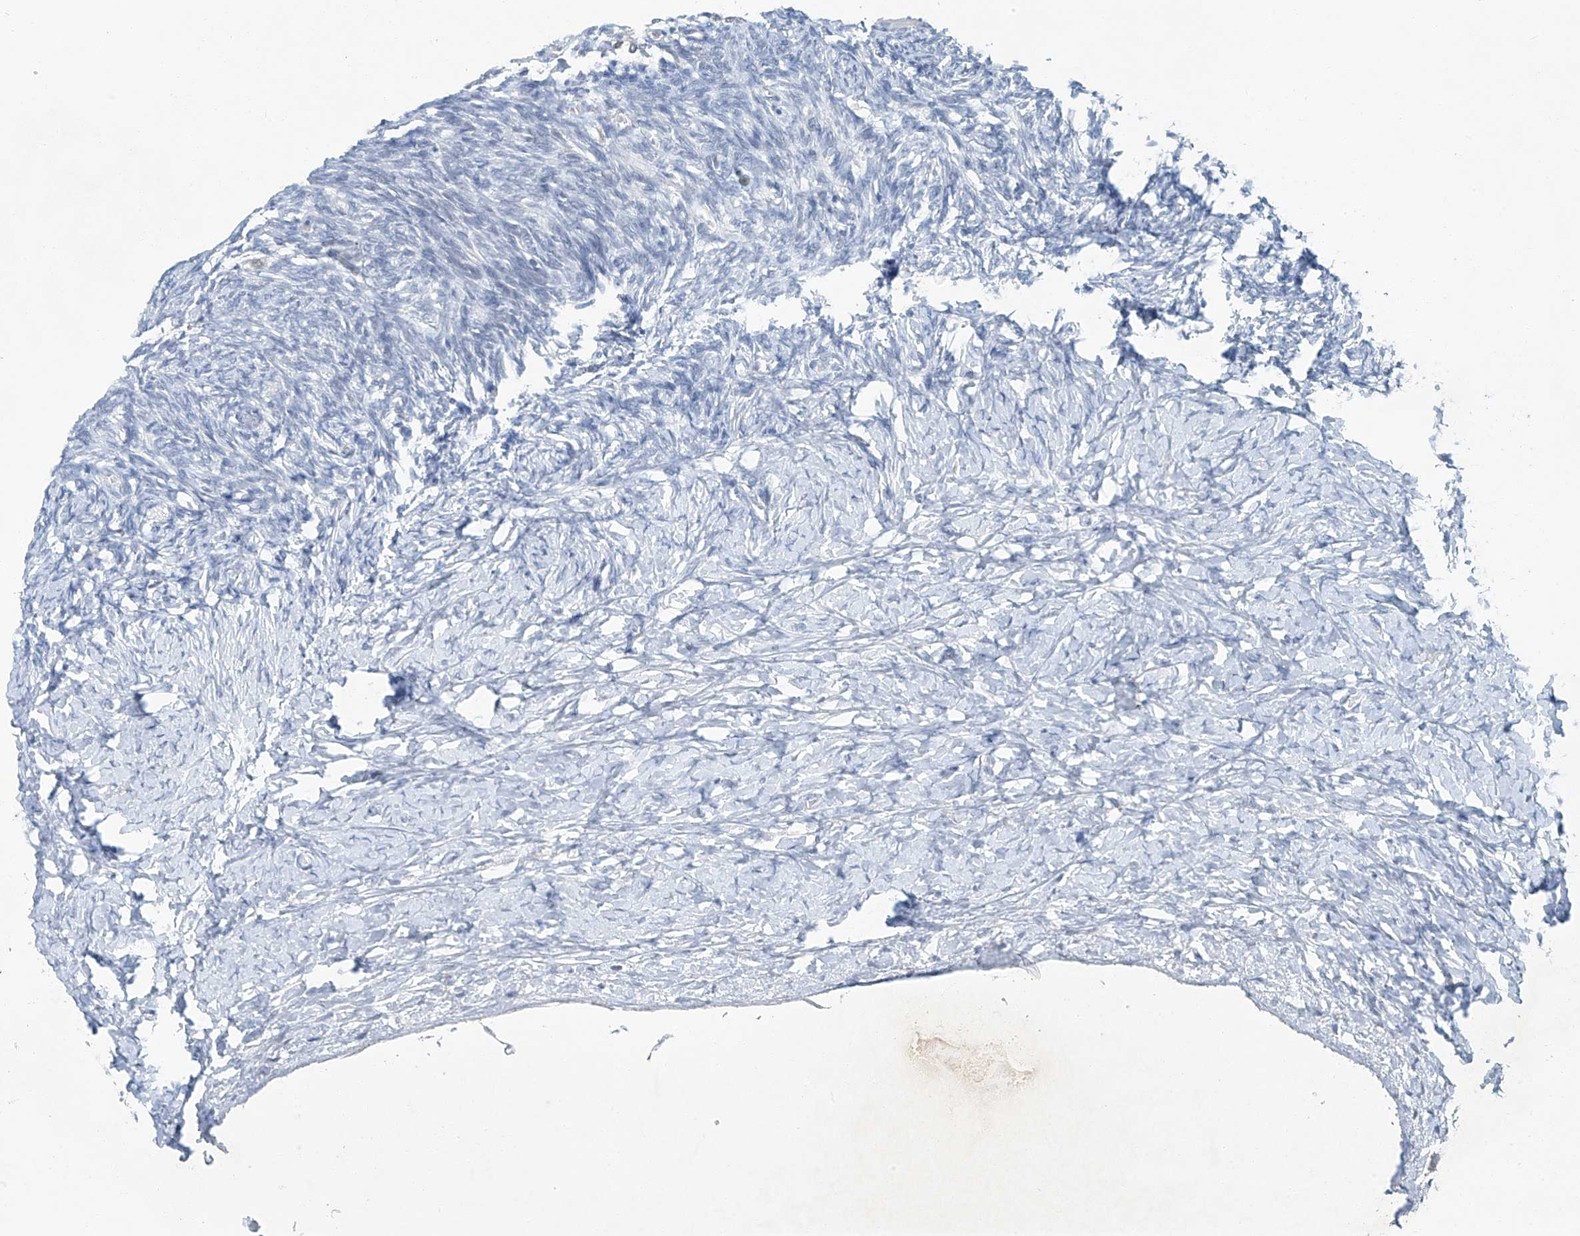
{"staining": {"intensity": "negative", "quantity": "none", "location": "none"}, "tissue": "ovary", "cell_type": "Follicle cells", "image_type": "normal", "snomed": [{"axis": "morphology", "description": "Normal tissue, NOS"}, {"axis": "morphology", "description": "Developmental malformation"}, {"axis": "topography", "description": "Ovary"}], "caption": "An immunohistochemistry (IHC) image of benign ovary is shown. There is no staining in follicle cells of ovary. (Stains: DAB immunohistochemistry with hematoxylin counter stain, Microscopy: brightfield microscopy at high magnification).", "gene": "TAF8", "patient": {"sex": "female", "age": 39}}